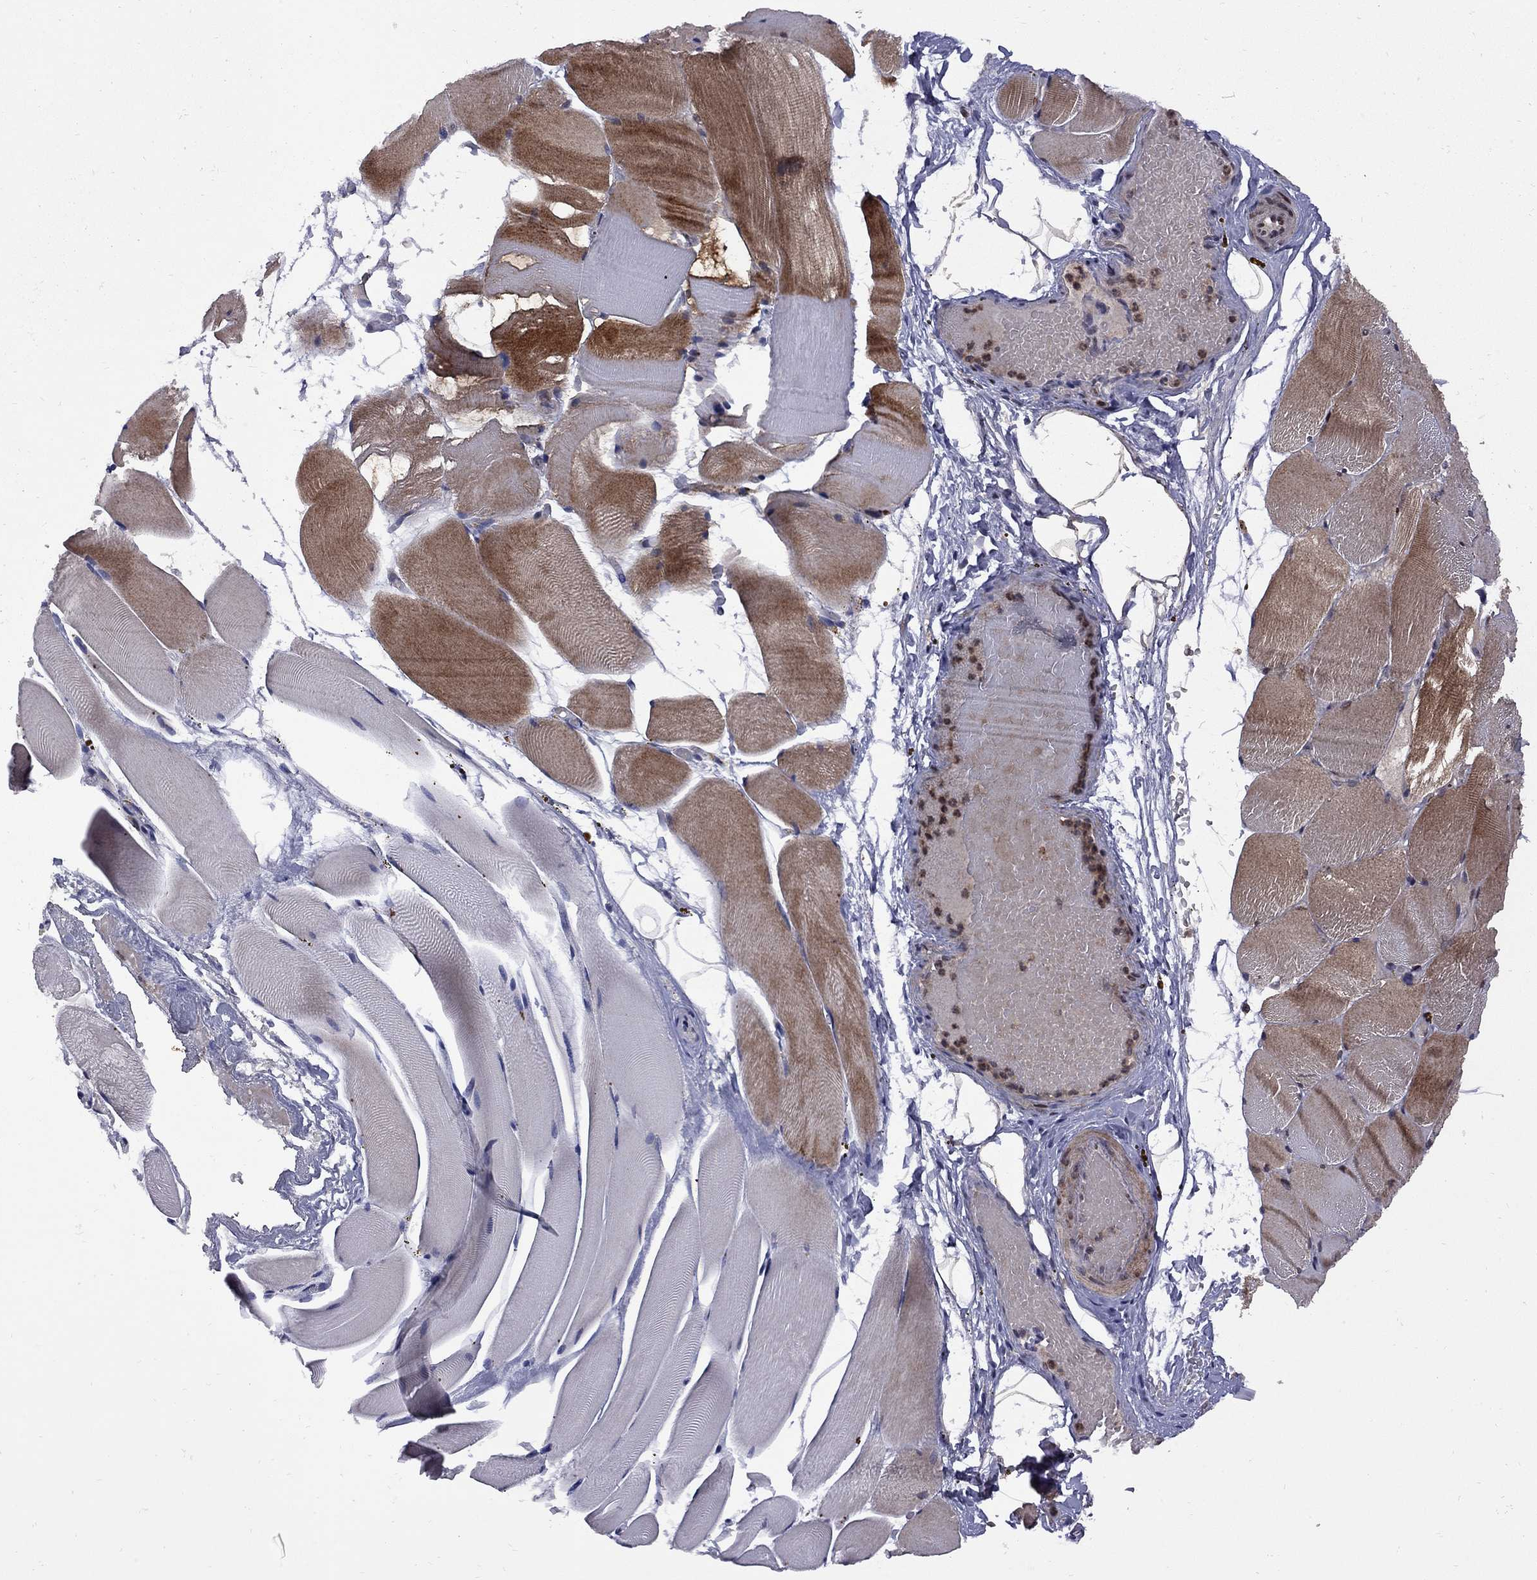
{"staining": {"intensity": "strong", "quantity": "25%-75%", "location": "cytoplasmic/membranous"}, "tissue": "skeletal muscle", "cell_type": "Myocytes", "image_type": "normal", "snomed": [{"axis": "morphology", "description": "Normal tissue, NOS"}, {"axis": "topography", "description": "Skeletal muscle"}], "caption": "Skeletal muscle was stained to show a protein in brown. There is high levels of strong cytoplasmic/membranous positivity in approximately 25%-75% of myocytes.", "gene": "IPP", "patient": {"sex": "female", "age": 37}}